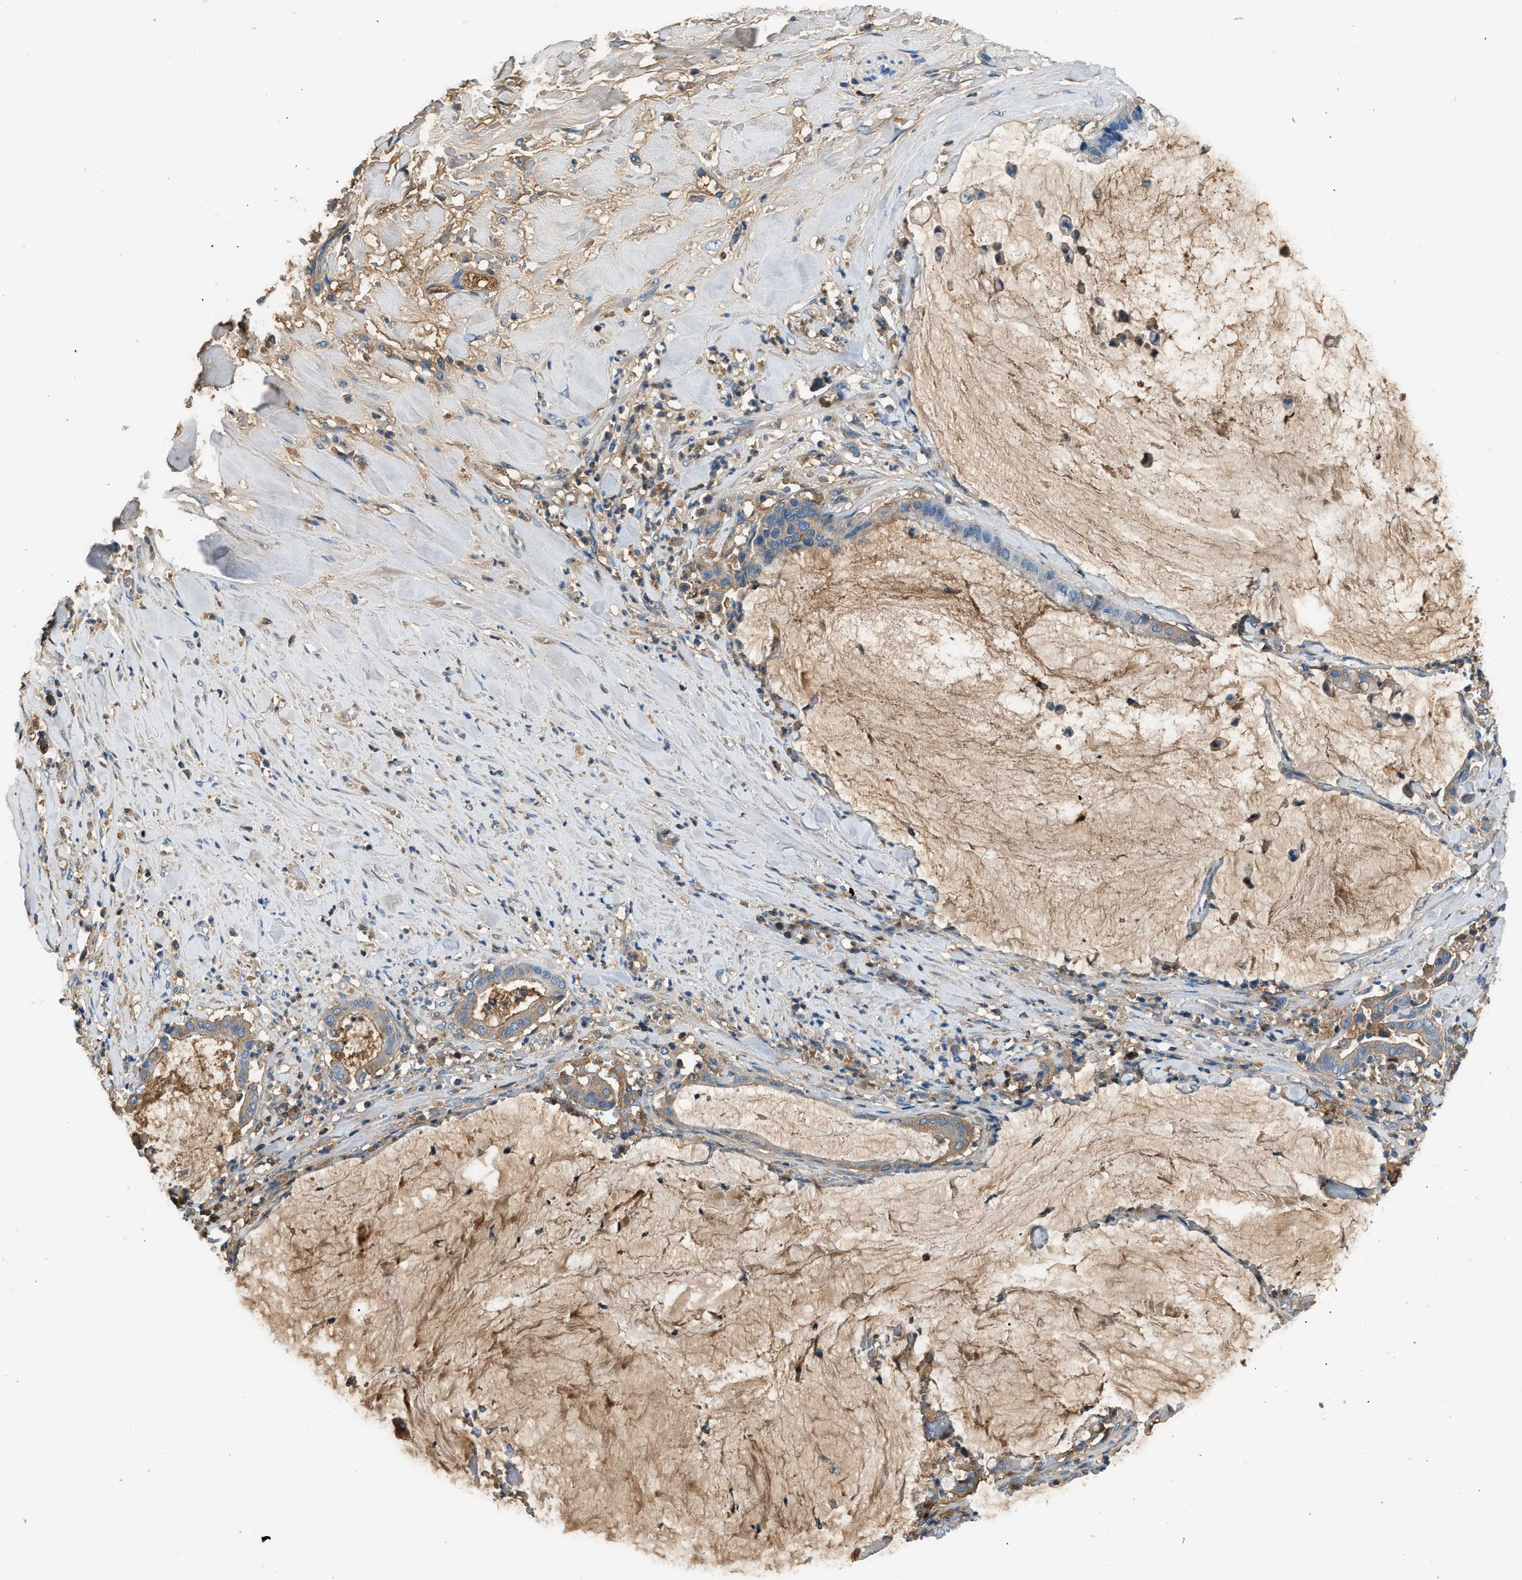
{"staining": {"intensity": "weak", "quantity": "<25%", "location": "cytoplasmic/membranous"}, "tissue": "pancreatic cancer", "cell_type": "Tumor cells", "image_type": "cancer", "snomed": [{"axis": "morphology", "description": "Adenocarcinoma, NOS"}, {"axis": "topography", "description": "Pancreas"}], "caption": "Immunohistochemistry (IHC) of human adenocarcinoma (pancreatic) demonstrates no staining in tumor cells.", "gene": "STC1", "patient": {"sex": "male", "age": 41}}